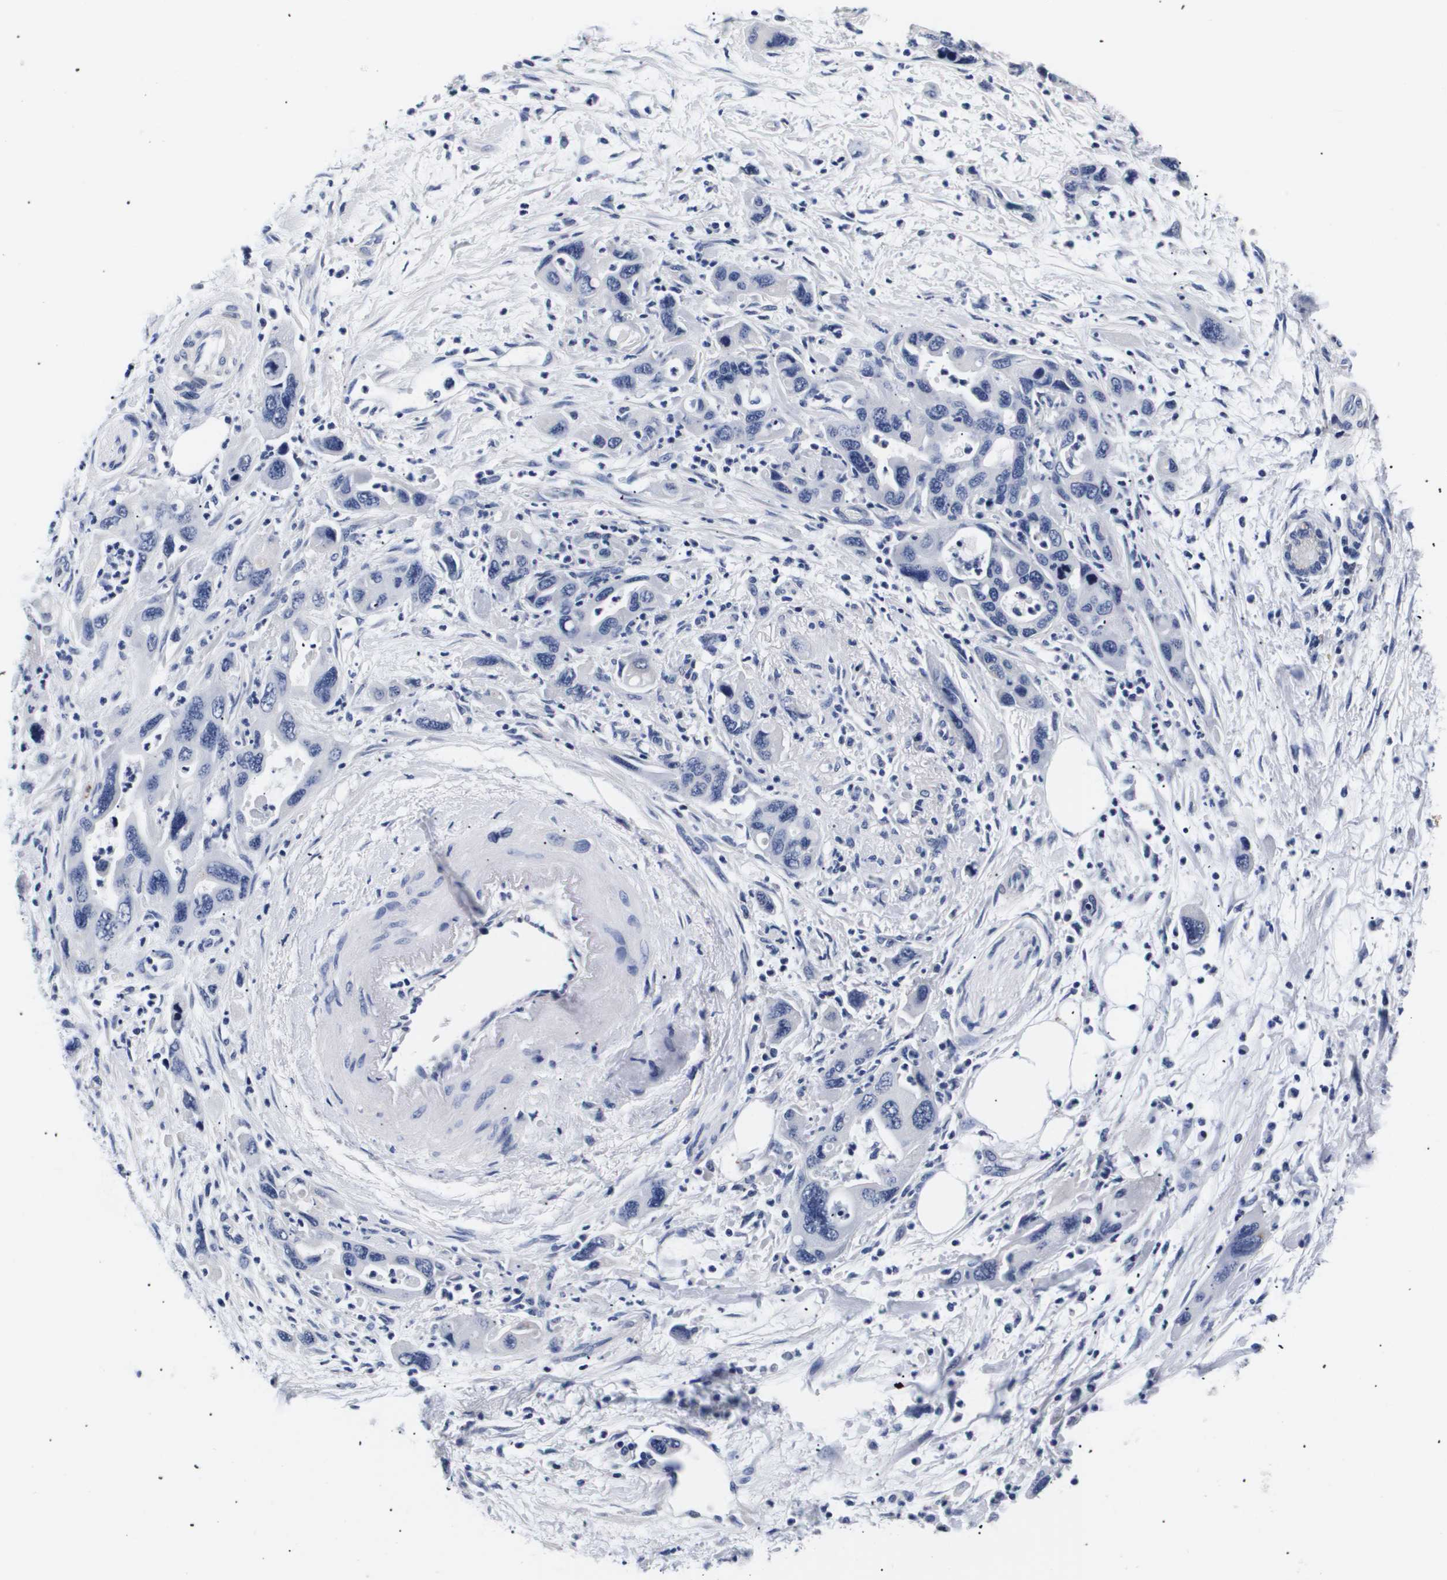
{"staining": {"intensity": "negative", "quantity": "none", "location": "none"}, "tissue": "pancreatic cancer", "cell_type": "Tumor cells", "image_type": "cancer", "snomed": [{"axis": "morphology", "description": "Normal tissue, NOS"}, {"axis": "morphology", "description": "Adenocarcinoma, NOS"}, {"axis": "topography", "description": "Pancreas"}], "caption": "A micrograph of human adenocarcinoma (pancreatic) is negative for staining in tumor cells.", "gene": "ATP6V0A4", "patient": {"sex": "female", "age": 71}}